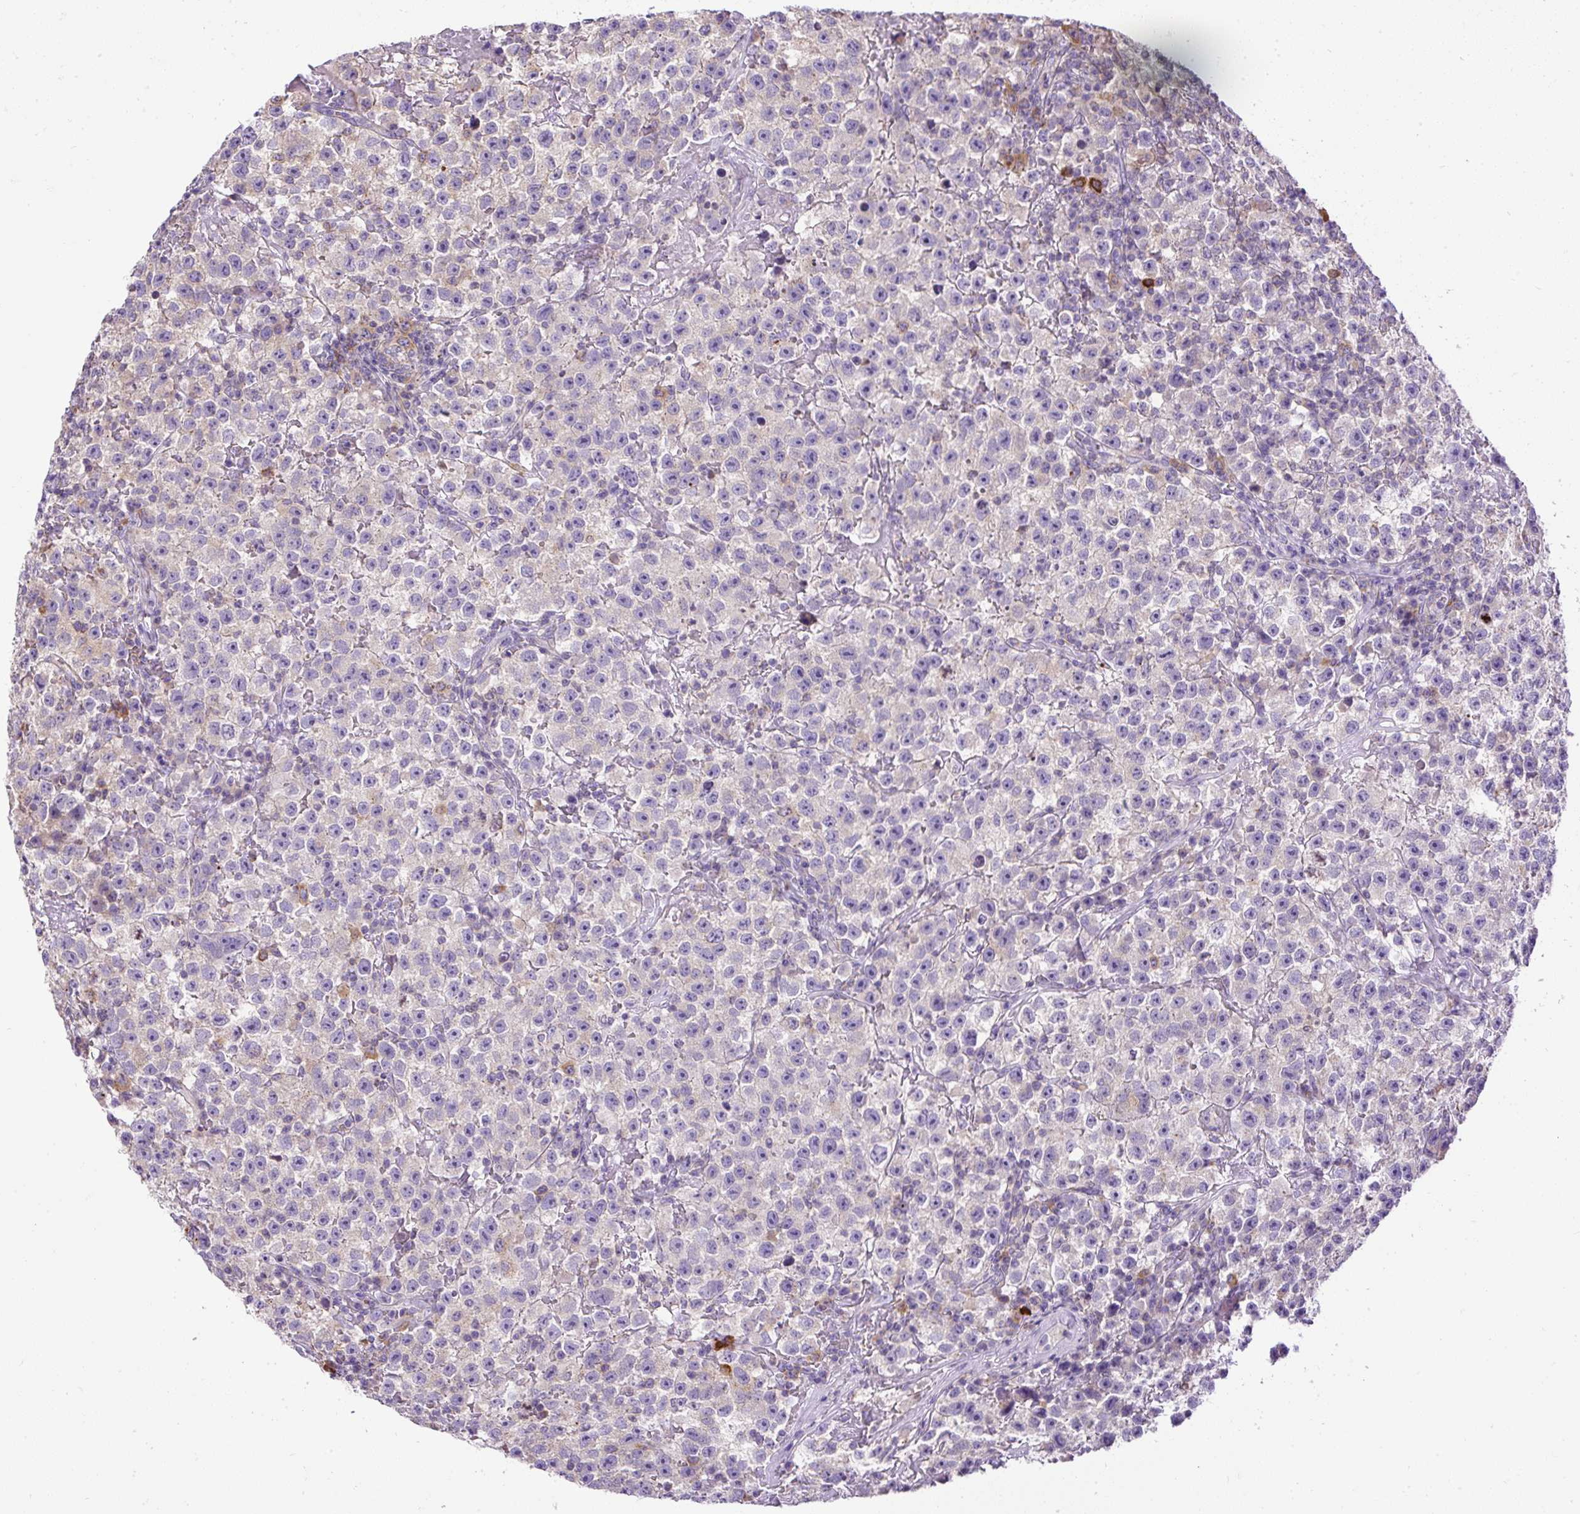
{"staining": {"intensity": "negative", "quantity": "none", "location": "none"}, "tissue": "testis cancer", "cell_type": "Tumor cells", "image_type": "cancer", "snomed": [{"axis": "morphology", "description": "Seminoma, NOS"}, {"axis": "topography", "description": "Testis"}], "caption": "A high-resolution image shows immunohistochemistry (IHC) staining of testis cancer (seminoma), which shows no significant staining in tumor cells.", "gene": "CFAP47", "patient": {"sex": "male", "age": 22}}